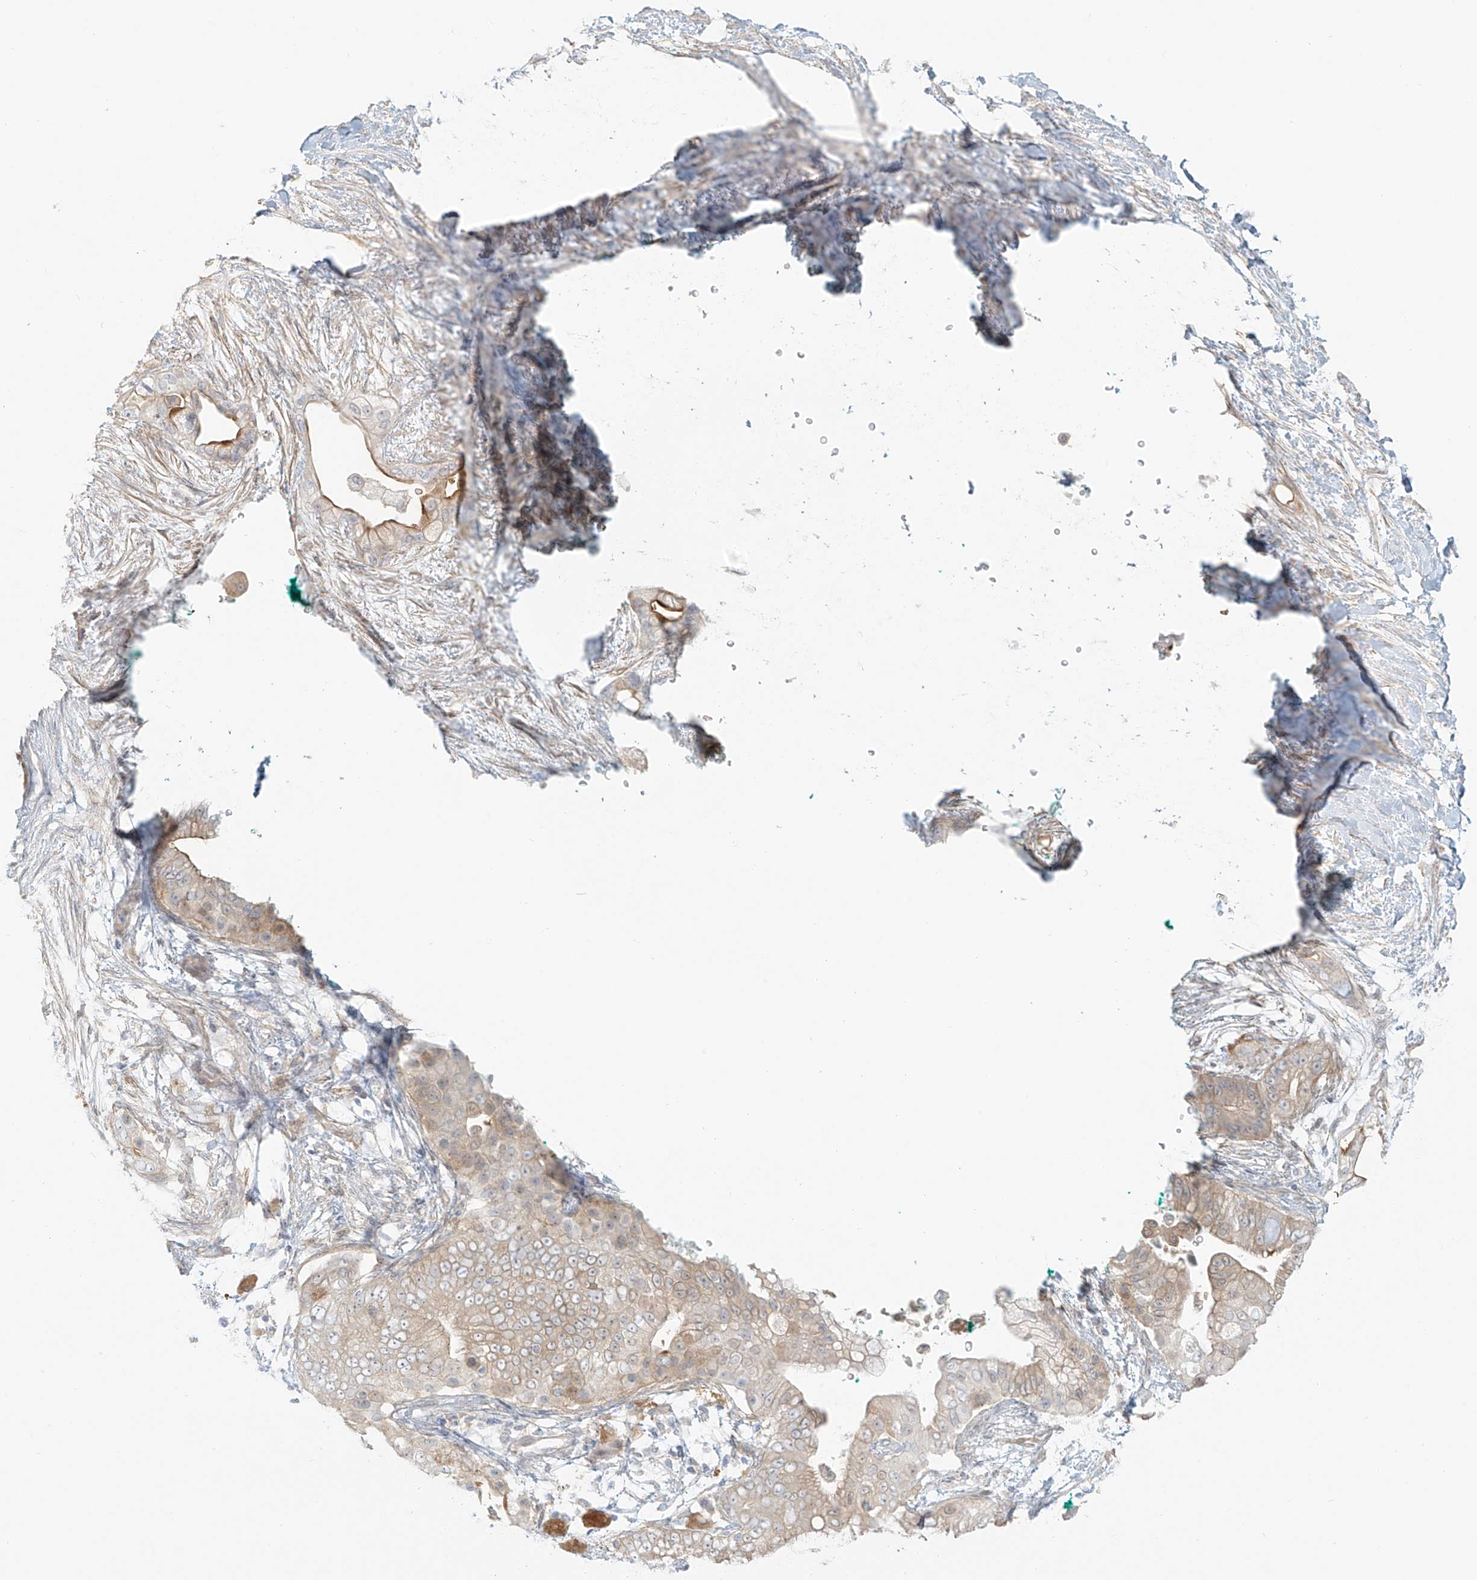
{"staining": {"intensity": "weak", "quantity": "25%-75%", "location": "cytoplasmic/membranous"}, "tissue": "pancreatic cancer", "cell_type": "Tumor cells", "image_type": "cancer", "snomed": [{"axis": "morphology", "description": "Adenocarcinoma, NOS"}, {"axis": "topography", "description": "Pancreas"}], "caption": "IHC histopathology image of human adenocarcinoma (pancreatic) stained for a protein (brown), which reveals low levels of weak cytoplasmic/membranous expression in about 25%-75% of tumor cells.", "gene": "UPK1B", "patient": {"sex": "male", "age": 53}}